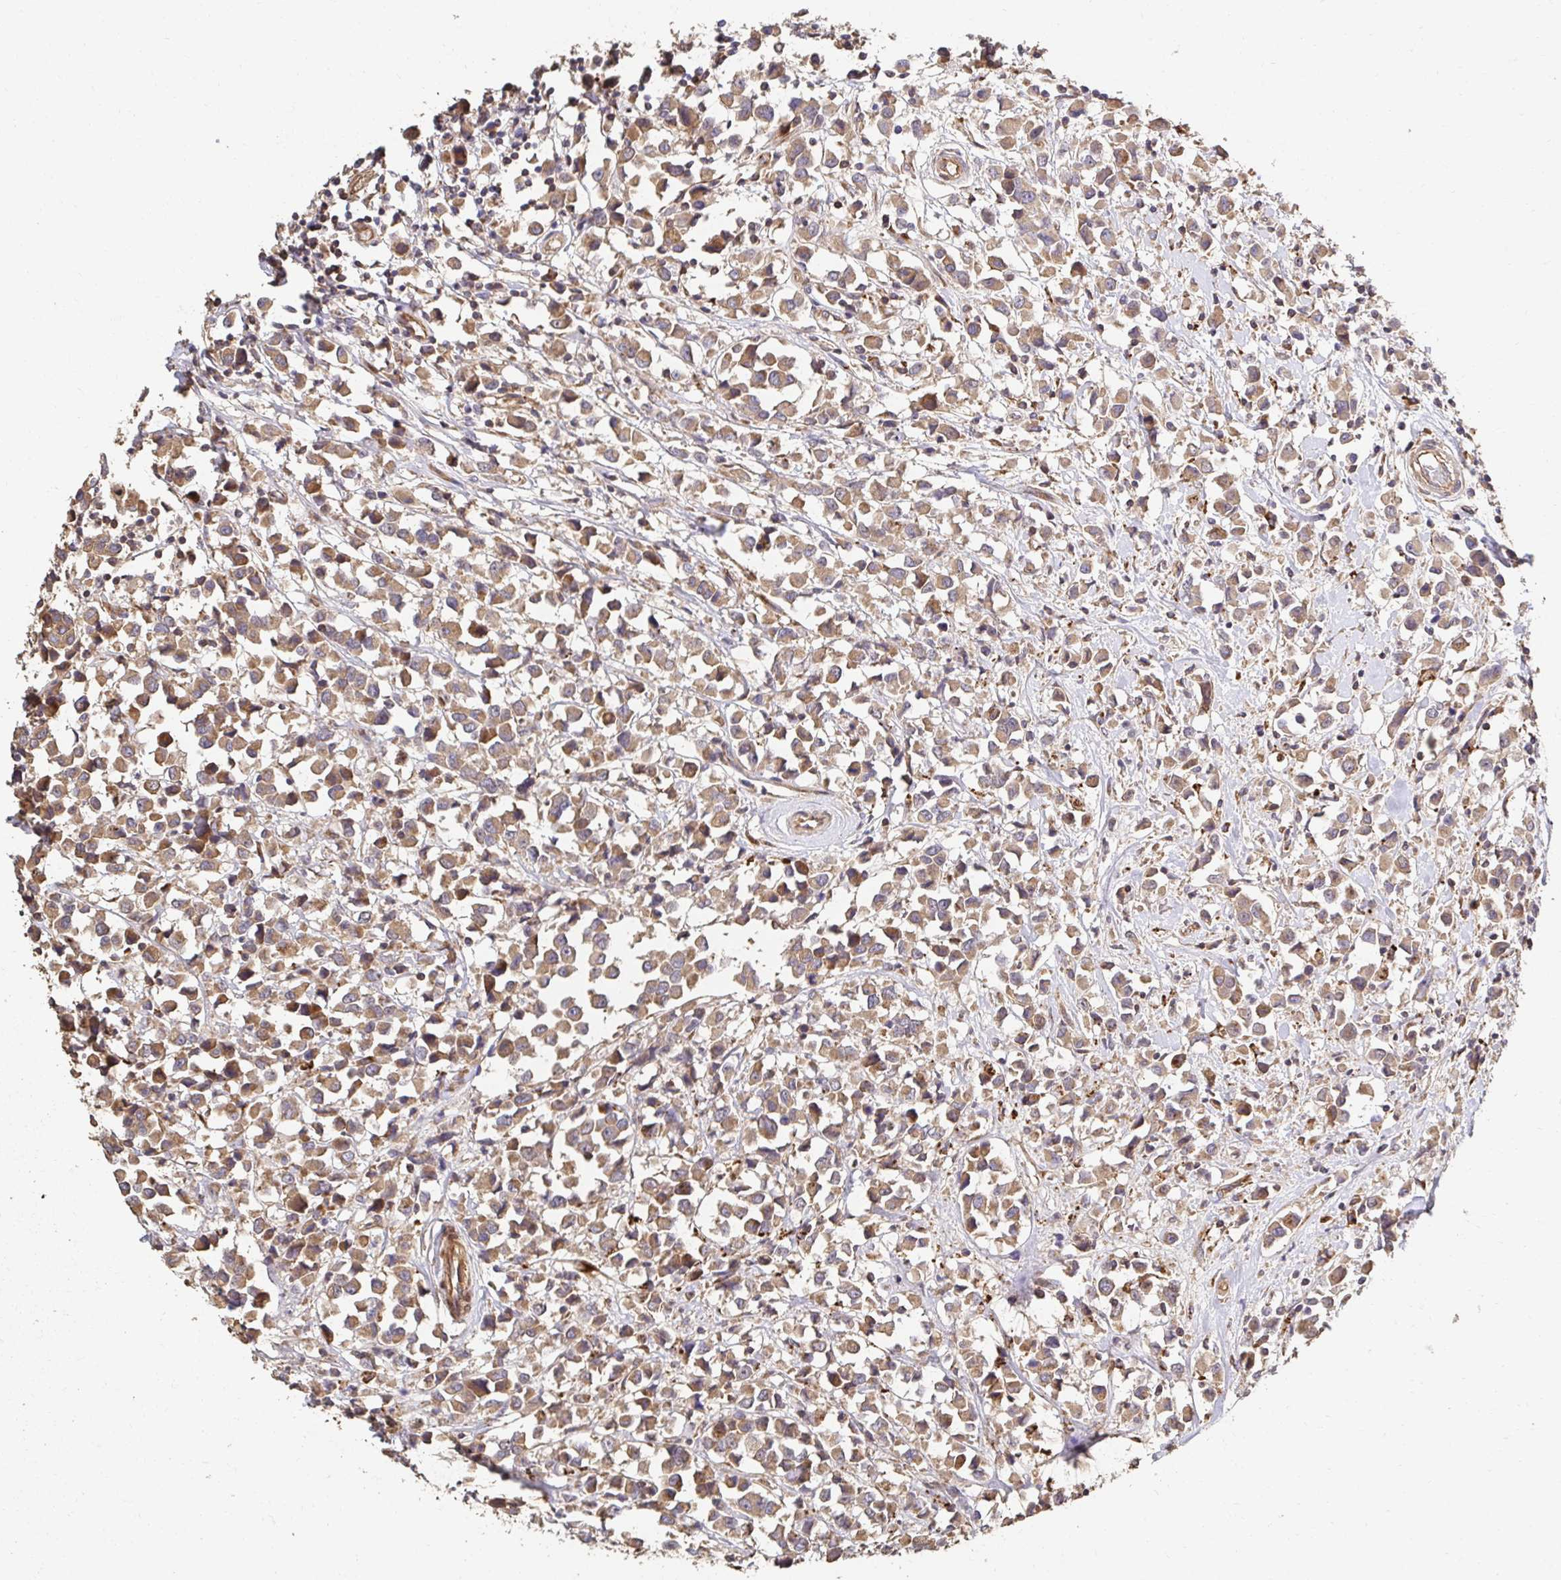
{"staining": {"intensity": "moderate", "quantity": ">75%", "location": "cytoplasmic/membranous"}, "tissue": "breast cancer", "cell_type": "Tumor cells", "image_type": "cancer", "snomed": [{"axis": "morphology", "description": "Duct carcinoma"}, {"axis": "topography", "description": "Breast"}], "caption": "DAB immunohistochemical staining of breast cancer (invasive ductal carcinoma) reveals moderate cytoplasmic/membranous protein expression in about >75% of tumor cells. The staining was performed using DAB (3,3'-diaminobenzidine) to visualize the protein expression in brown, while the nuclei were stained in blue with hematoxylin (Magnification: 20x).", "gene": "APBB1", "patient": {"sex": "female", "age": 61}}